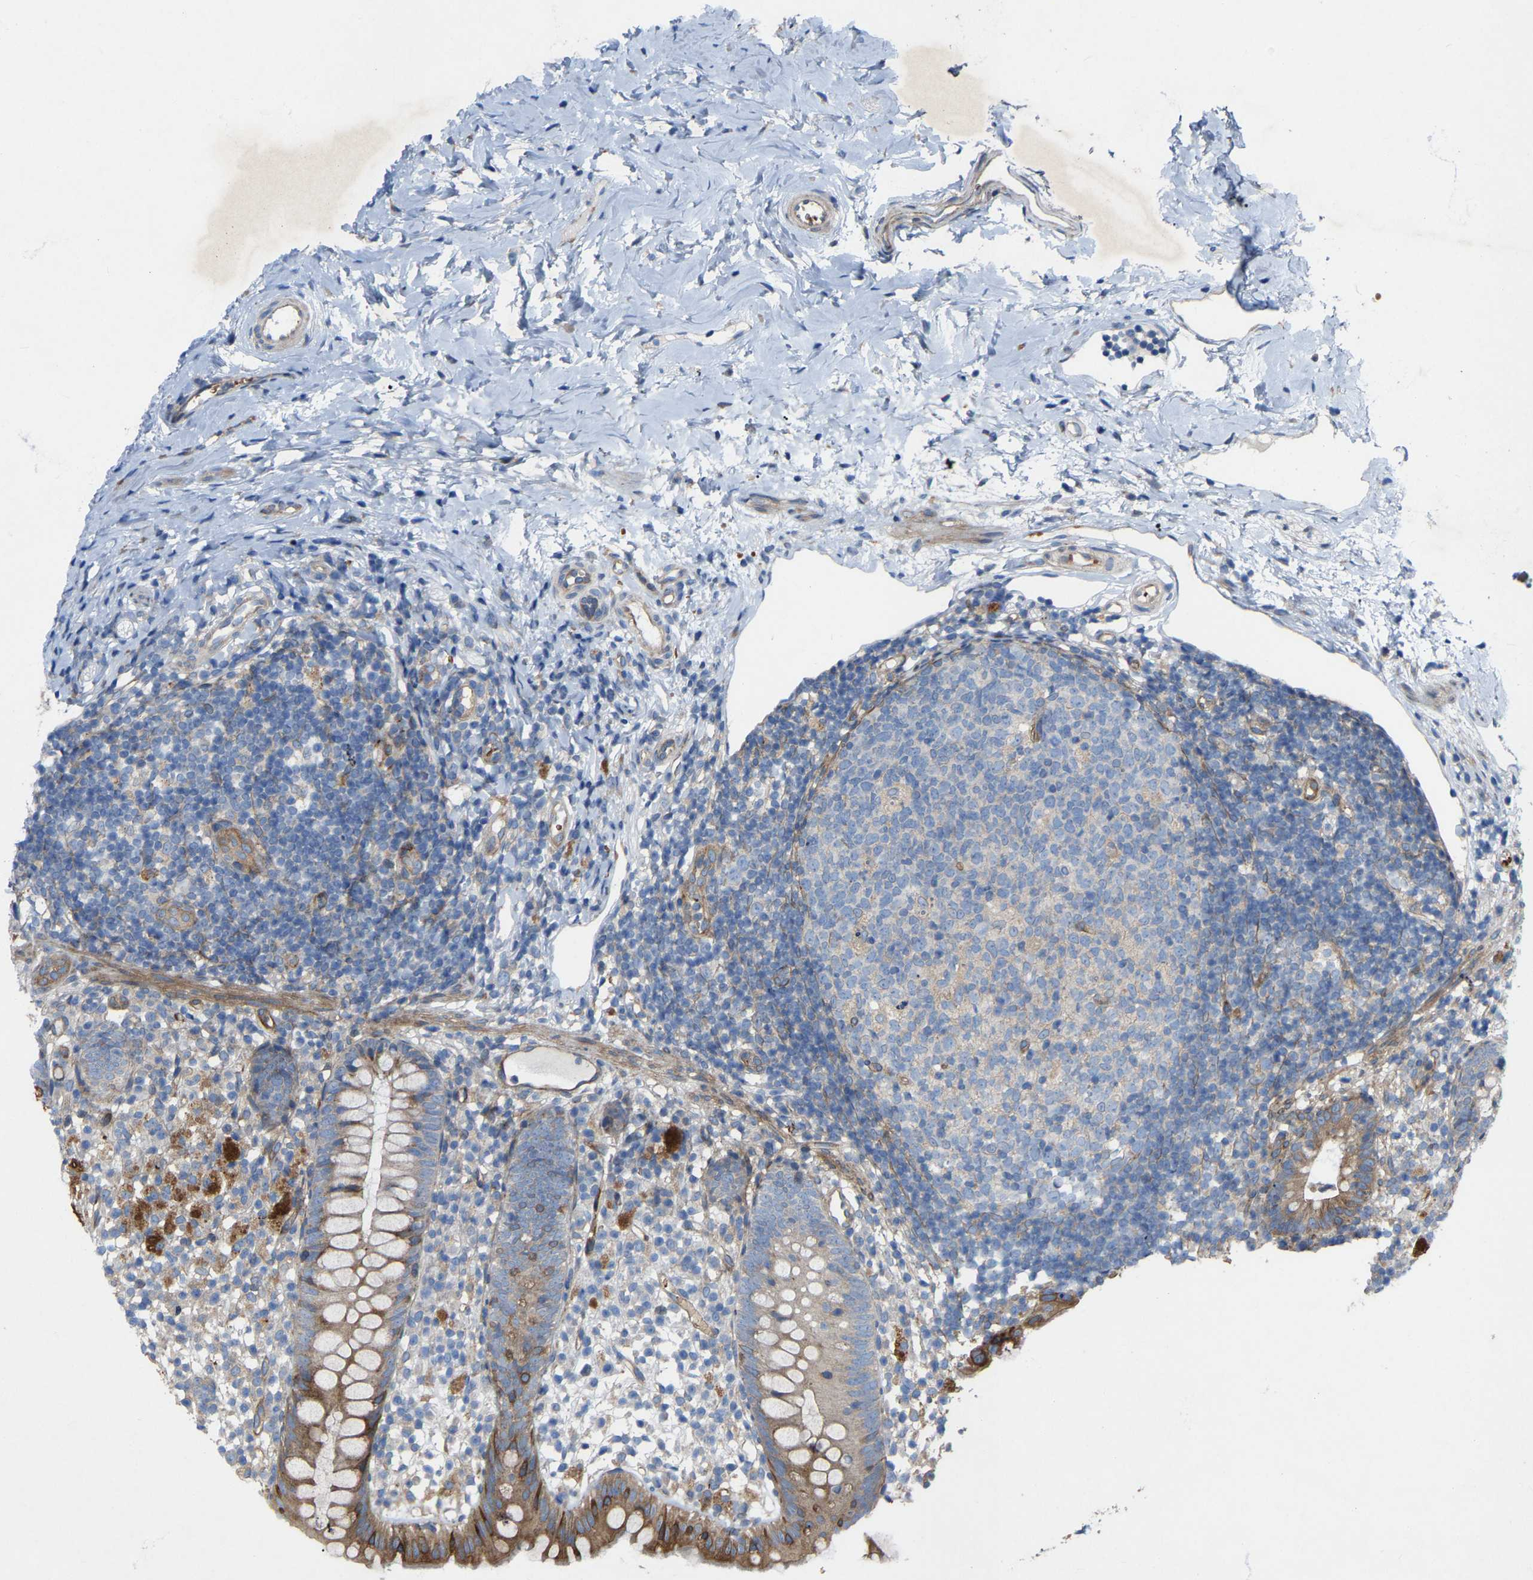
{"staining": {"intensity": "strong", "quantity": "25%-75%", "location": "cytoplasmic/membranous"}, "tissue": "appendix", "cell_type": "Glandular cells", "image_type": "normal", "snomed": [{"axis": "morphology", "description": "Normal tissue, NOS"}, {"axis": "topography", "description": "Appendix"}], "caption": "Unremarkable appendix was stained to show a protein in brown. There is high levels of strong cytoplasmic/membranous positivity in approximately 25%-75% of glandular cells.", "gene": "TOR1B", "patient": {"sex": "female", "age": 20}}